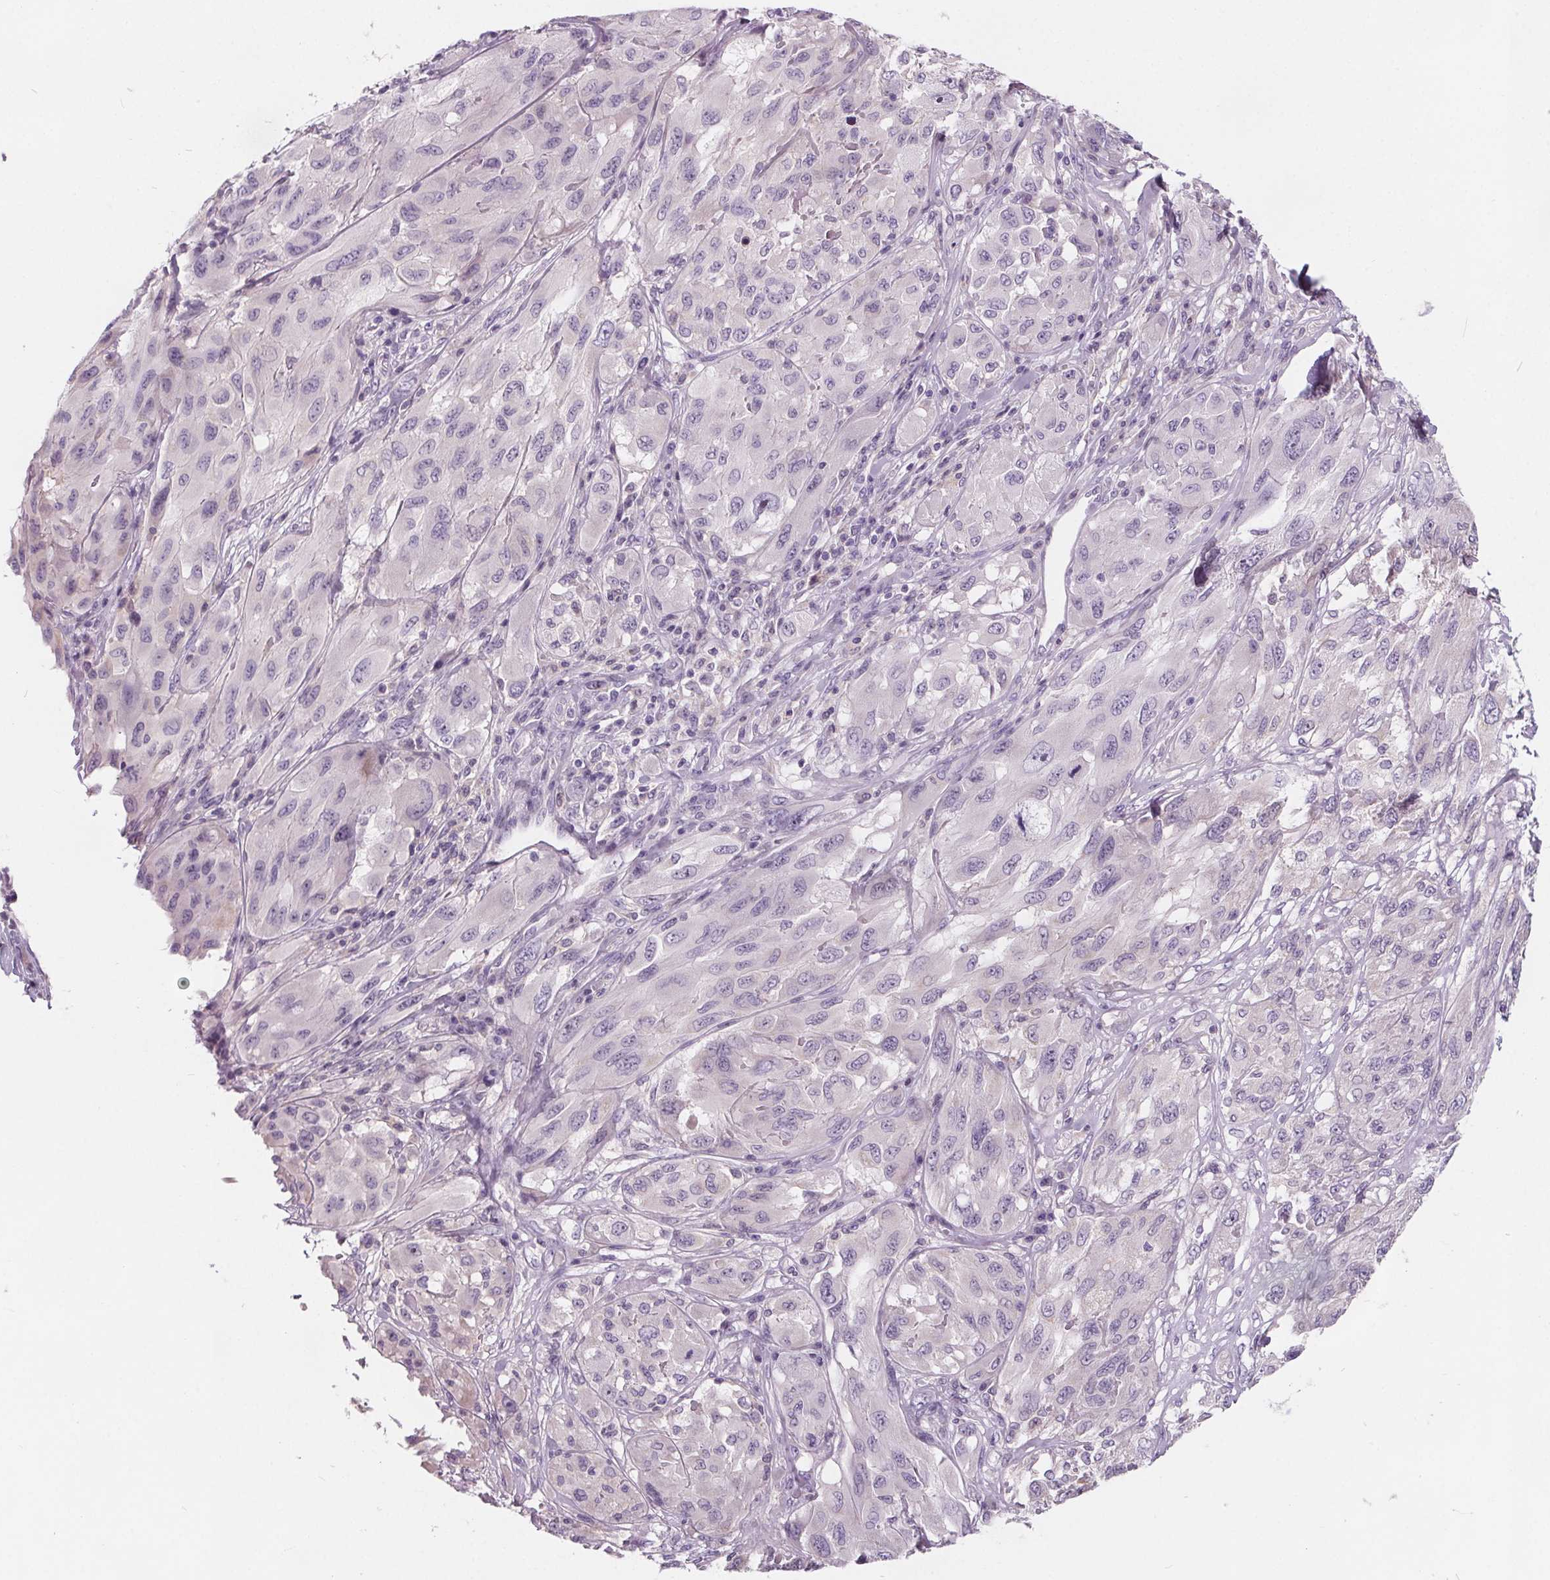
{"staining": {"intensity": "negative", "quantity": "none", "location": "none"}, "tissue": "melanoma", "cell_type": "Tumor cells", "image_type": "cancer", "snomed": [{"axis": "morphology", "description": "Malignant melanoma, NOS"}, {"axis": "topography", "description": "Skin"}], "caption": "High power microscopy image of an IHC photomicrograph of malignant melanoma, revealing no significant positivity in tumor cells.", "gene": "HAAO", "patient": {"sex": "female", "age": 91}}